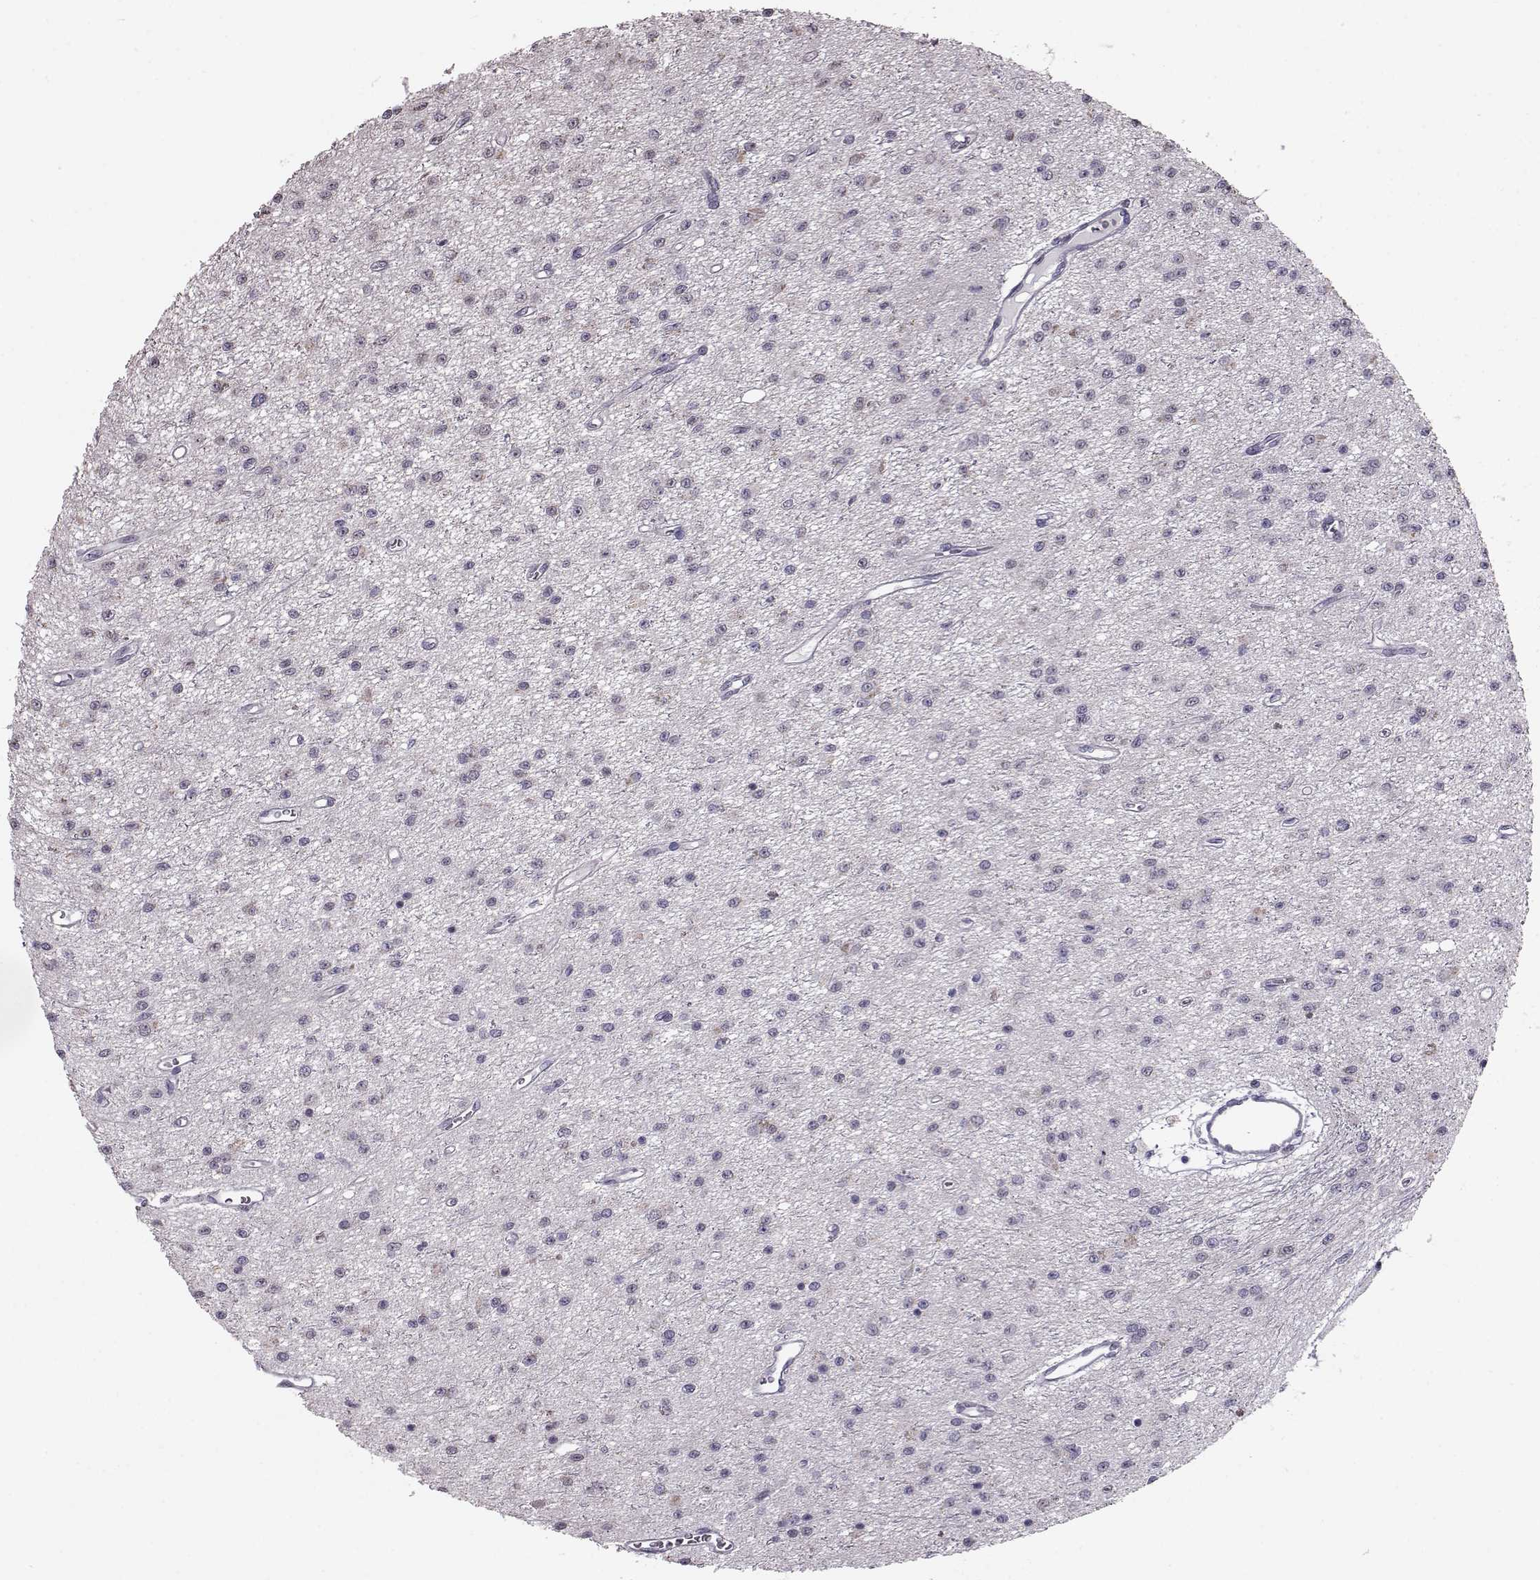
{"staining": {"intensity": "negative", "quantity": "none", "location": "none"}, "tissue": "glioma", "cell_type": "Tumor cells", "image_type": "cancer", "snomed": [{"axis": "morphology", "description": "Glioma, malignant, Low grade"}, {"axis": "topography", "description": "Brain"}], "caption": "DAB immunohistochemical staining of human malignant glioma (low-grade) demonstrates no significant positivity in tumor cells. (Brightfield microscopy of DAB immunohistochemistry (IHC) at high magnification).", "gene": "ALDH3A1", "patient": {"sex": "female", "age": 45}}